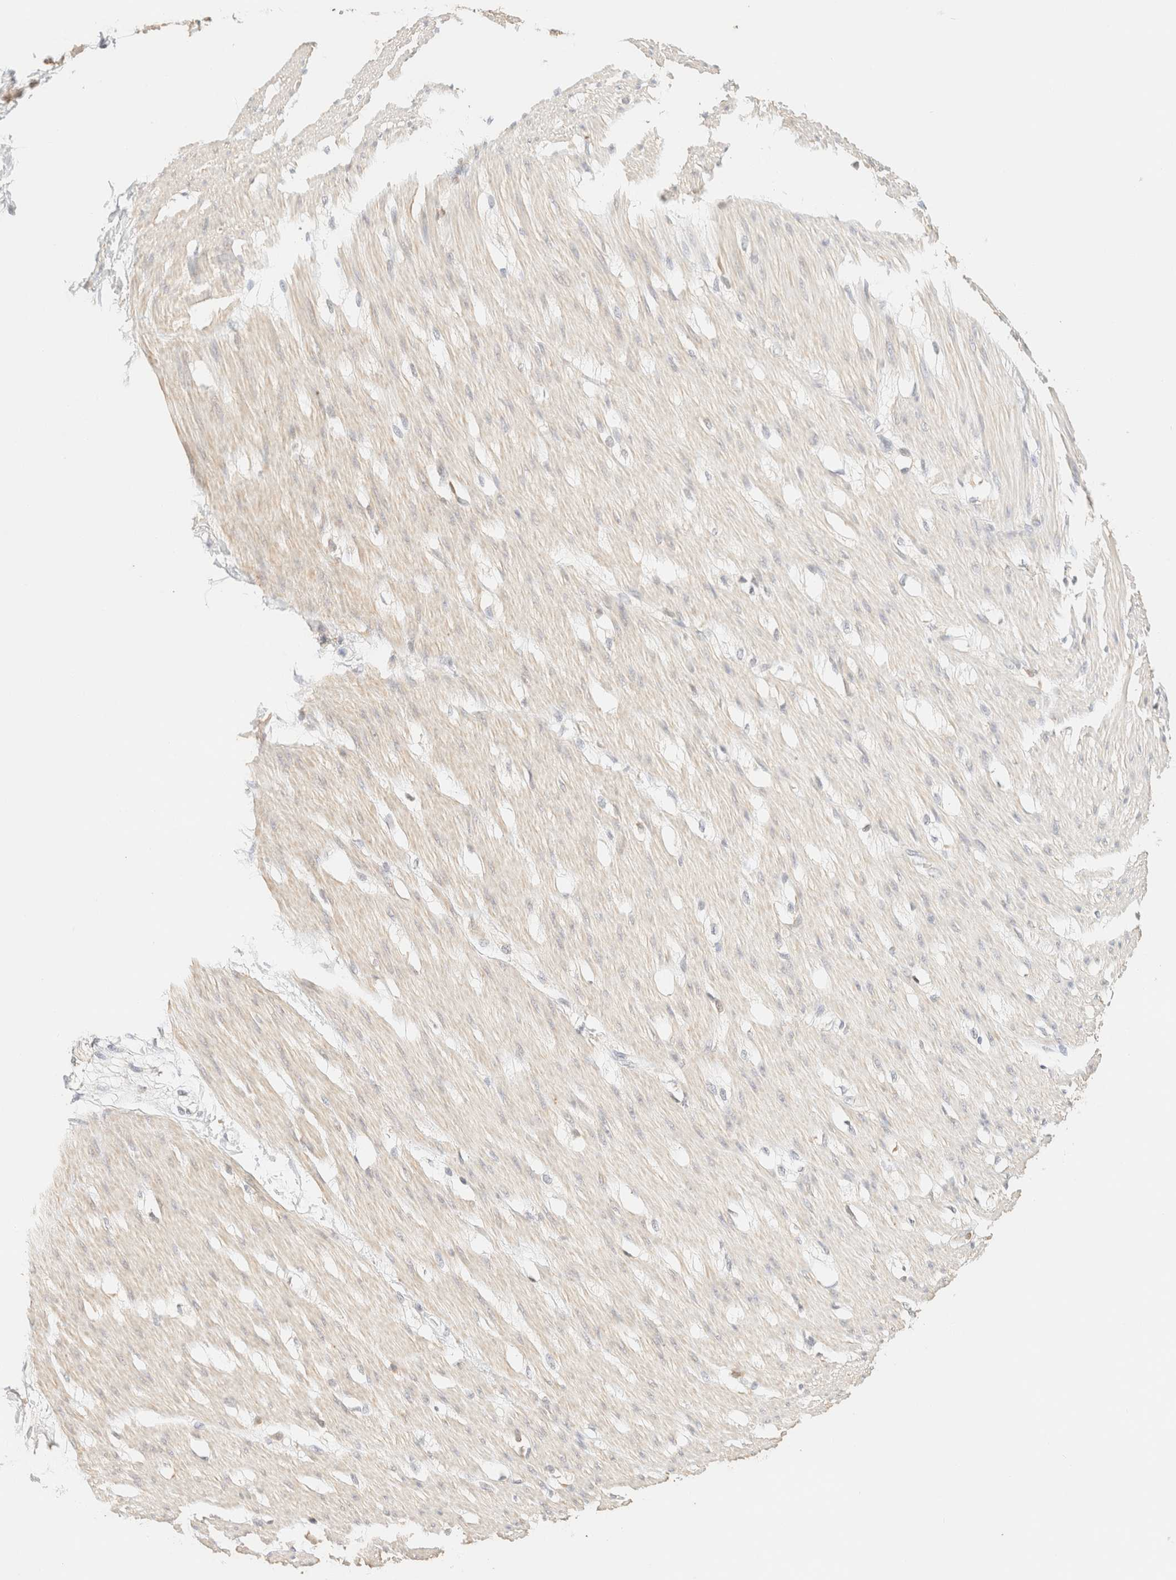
{"staining": {"intensity": "negative", "quantity": "none", "location": "none"}, "tissue": "smooth muscle", "cell_type": "Smooth muscle cells", "image_type": "normal", "snomed": [{"axis": "morphology", "description": "Normal tissue, NOS"}, {"axis": "morphology", "description": "Adenocarcinoma, NOS"}, {"axis": "topography", "description": "Smooth muscle"}, {"axis": "topography", "description": "Colon"}], "caption": "Histopathology image shows no protein expression in smooth muscle cells of benign smooth muscle. (DAB immunohistochemistry (IHC), high magnification).", "gene": "TIMD4", "patient": {"sex": "male", "age": 14}}